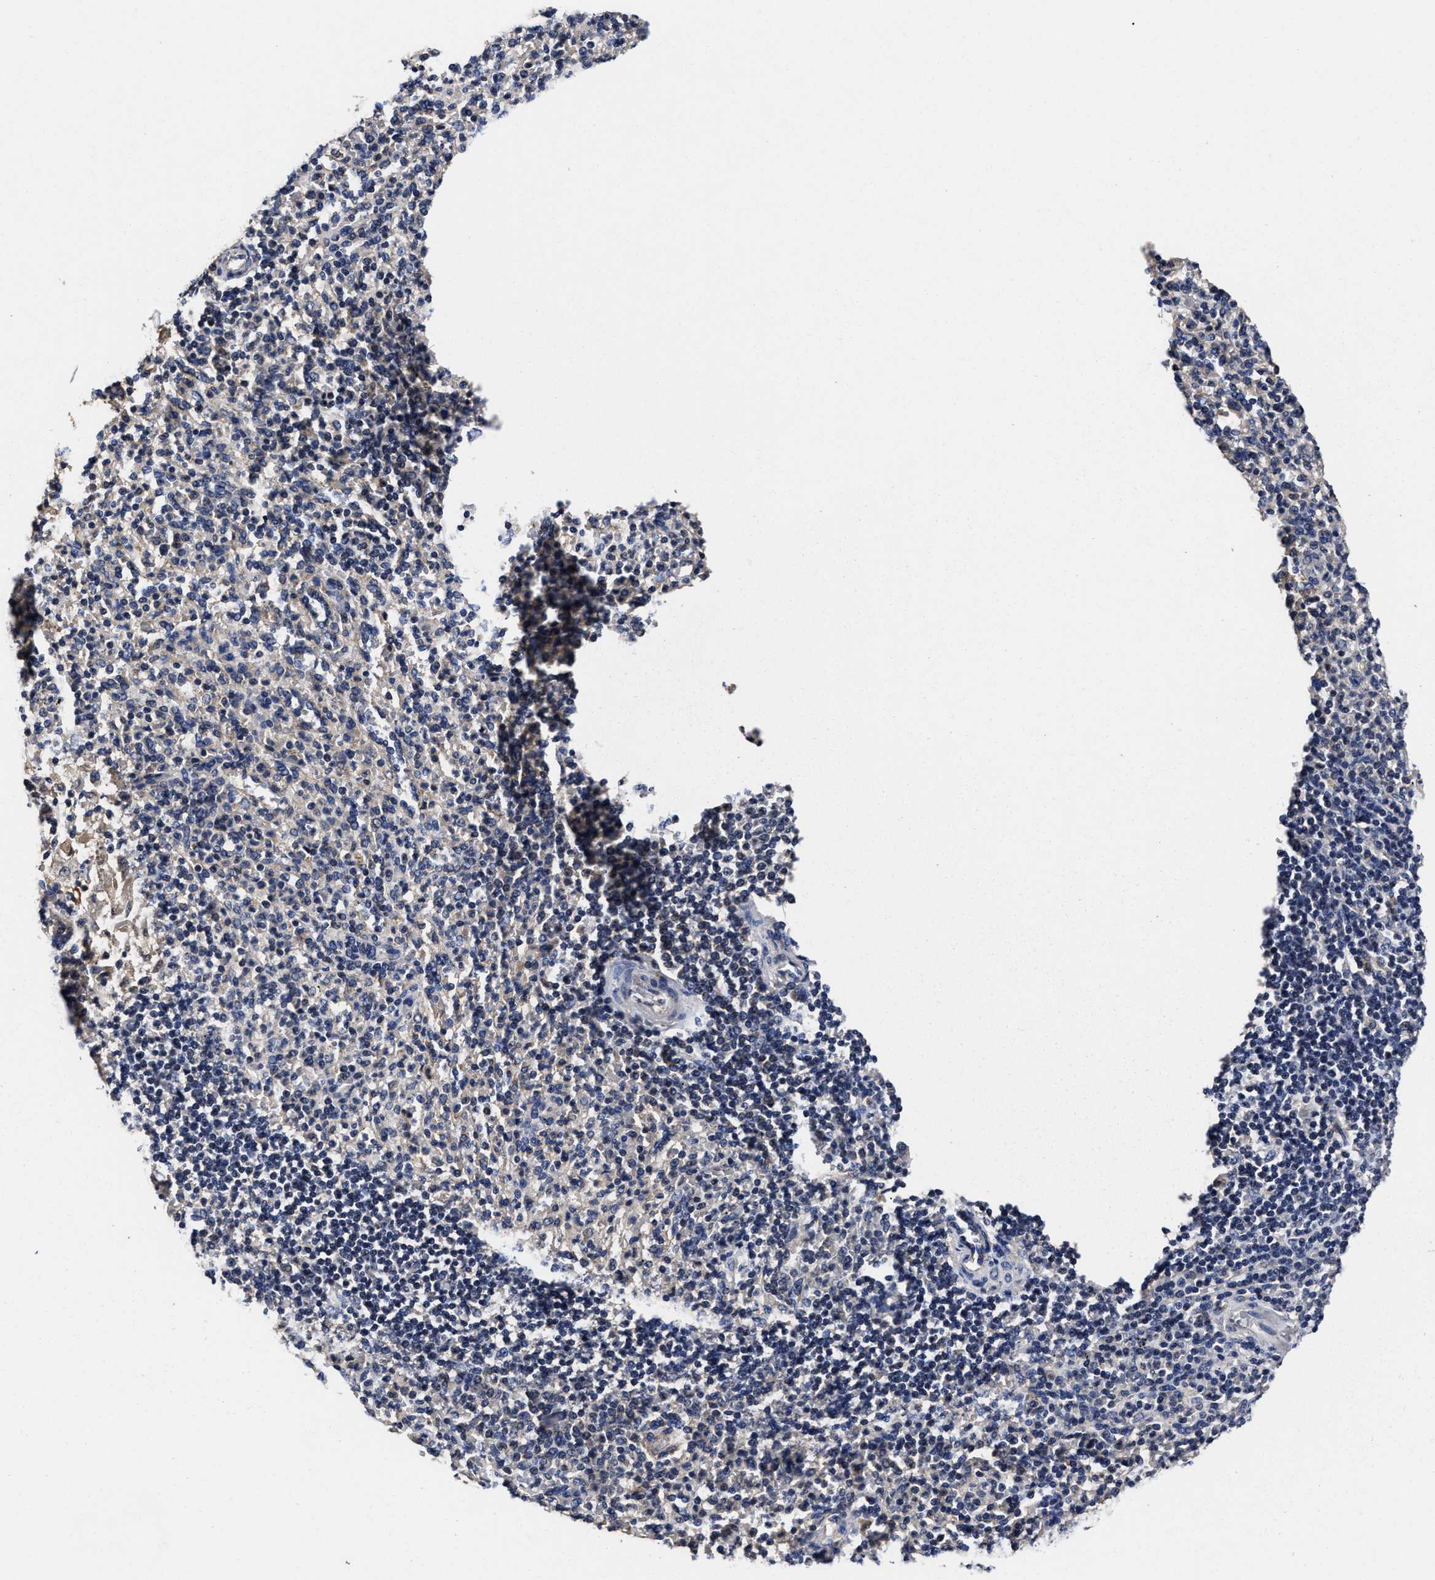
{"staining": {"intensity": "weak", "quantity": "<25%", "location": "cytoplasmic/membranous"}, "tissue": "spleen", "cell_type": "Cells in red pulp", "image_type": "normal", "snomed": [{"axis": "morphology", "description": "Normal tissue, NOS"}, {"axis": "topography", "description": "Spleen"}], "caption": "Immunohistochemistry (IHC) photomicrograph of normal spleen: human spleen stained with DAB exhibits no significant protein positivity in cells in red pulp. The staining was performed using DAB to visualize the protein expression in brown, while the nuclei were stained in blue with hematoxylin (Magnification: 20x).", "gene": "SOCS5", "patient": {"sex": "male", "age": 36}}